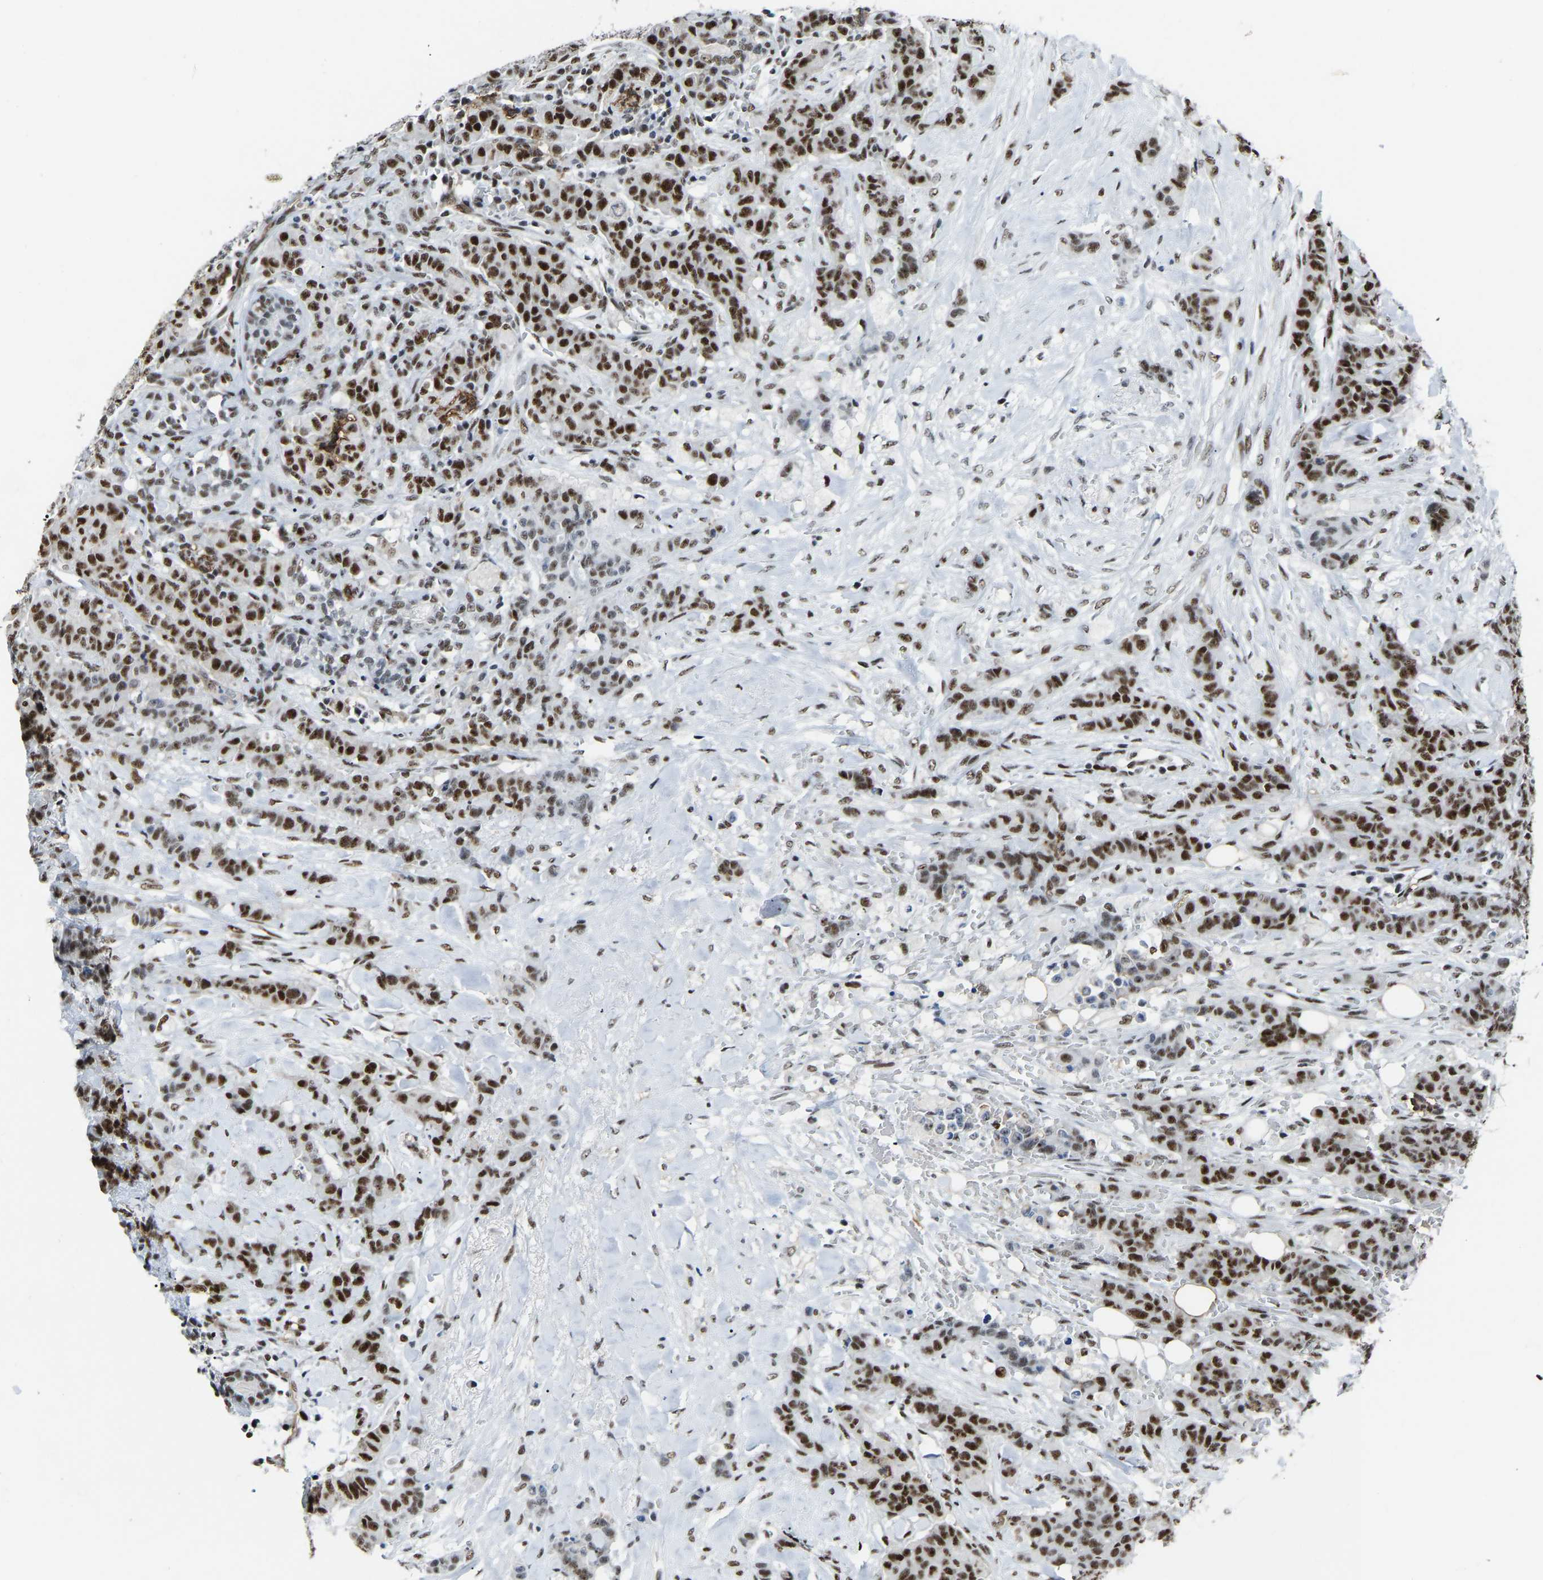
{"staining": {"intensity": "strong", "quantity": ">75%", "location": "nuclear"}, "tissue": "breast cancer", "cell_type": "Tumor cells", "image_type": "cancer", "snomed": [{"axis": "morphology", "description": "Normal tissue, NOS"}, {"axis": "morphology", "description": "Duct carcinoma"}, {"axis": "topography", "description": "Breast"}], "caption": "Brown immunohistochemical staining in human intraductal carcinoma (breast) shows strong nuclear expression in about >75% of tumor cells.", "gene": "DDX5", "patient": {"sex": "female", "age": 40}}